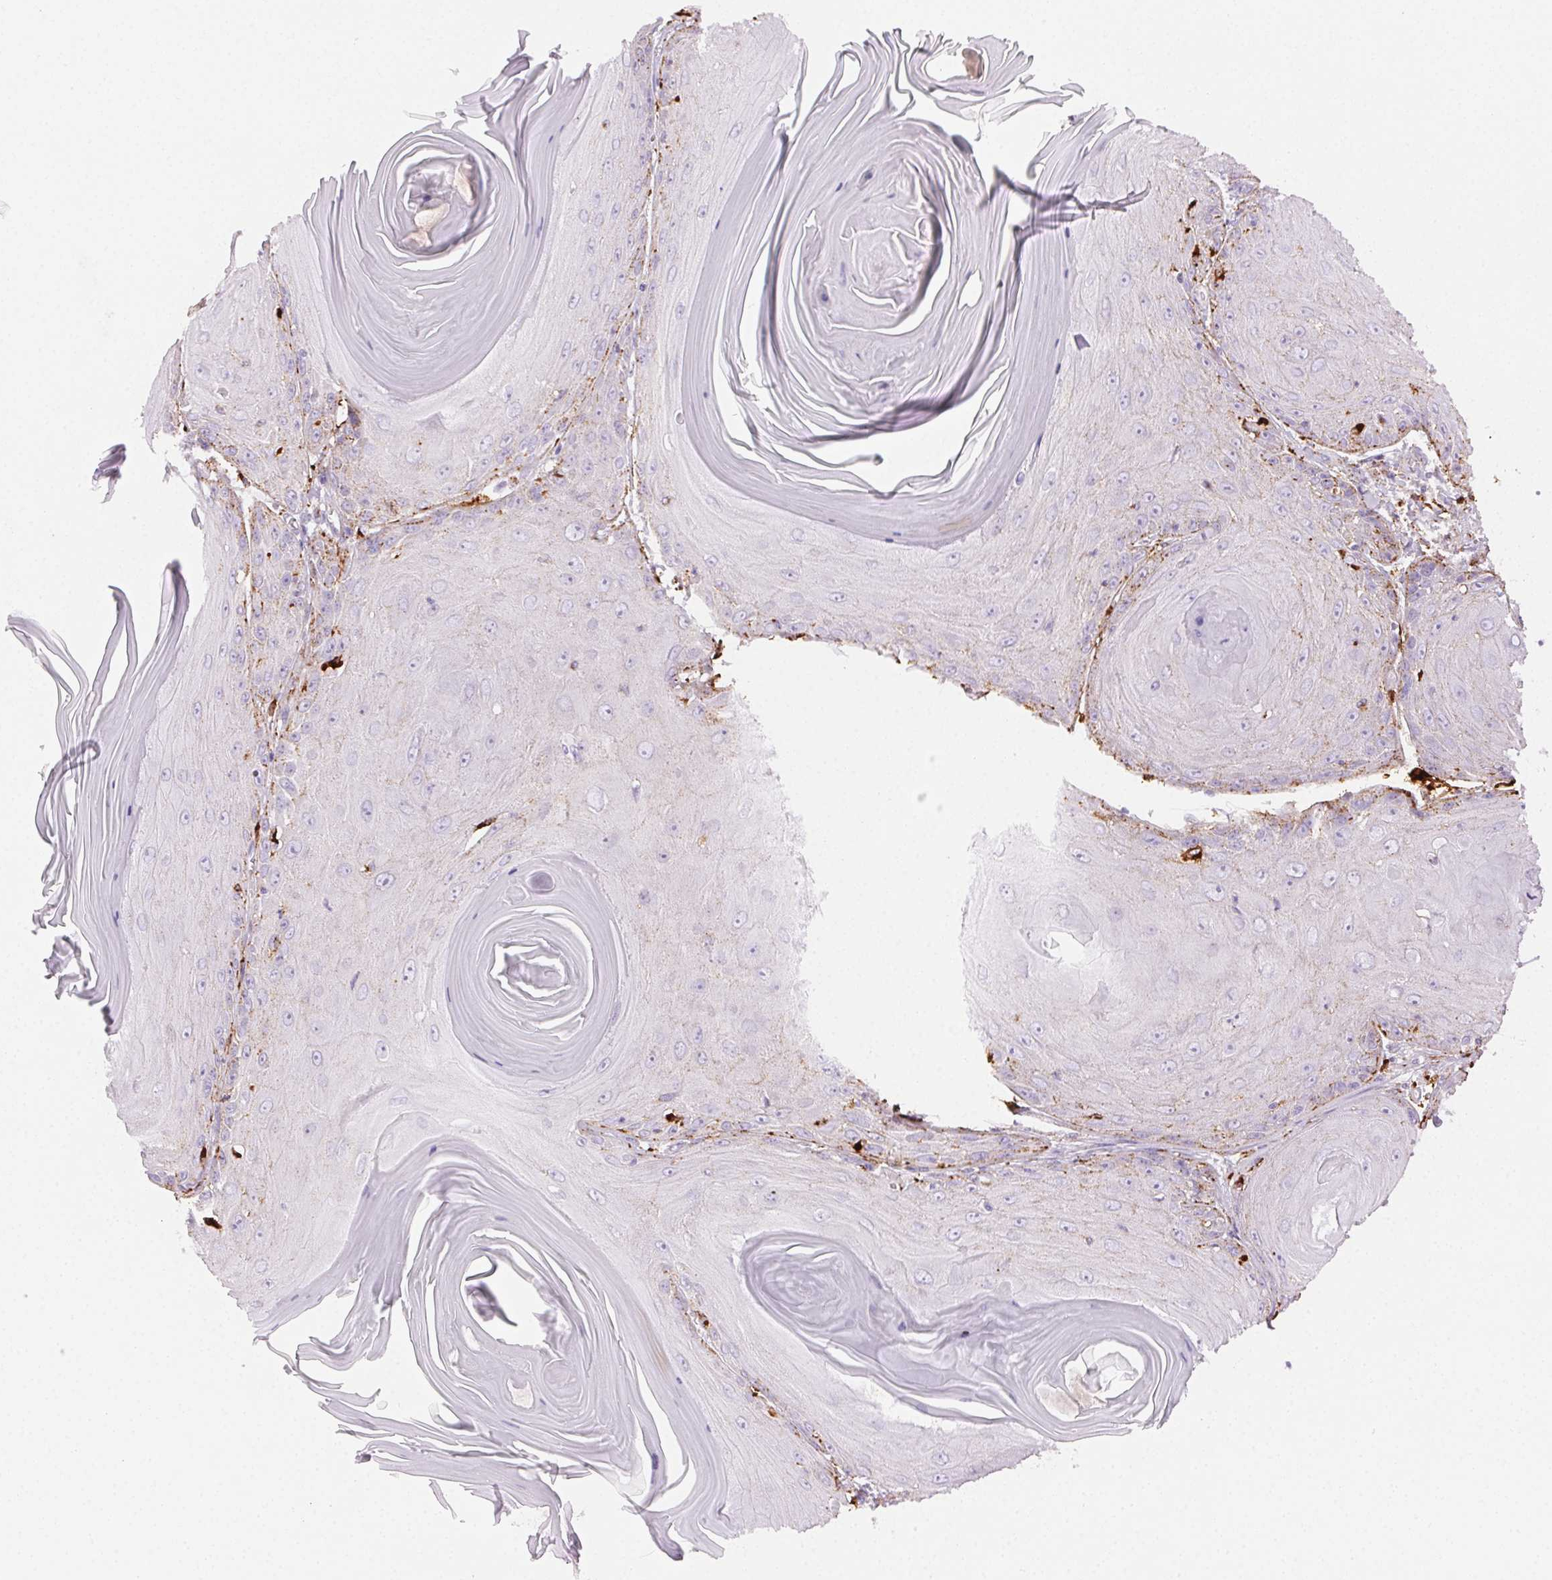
{"staining": {"intensity": "moderate", "quantity": "<25%", "location": "cytoplasmic/membranous"}, "tissue": "skin cancer", "cell_type": "Tumor cells", "image_type": "cancer", "snomed": [{"axis": "morphology", "description": "Squamous cell carcinoma, NOS"}, {"axis": "topography", "description": "Skin"}, {"axis": "topography", "description": "Vulva"}], "caption": "IHC of human squamous cell carcinoma (skin) demonstrates low levels of moderate cytoplasmic/membranous positivity in about <25% of tumor cells.", "gene": "SCPEP1", "patient": {"sex": "female", "age": 85}}